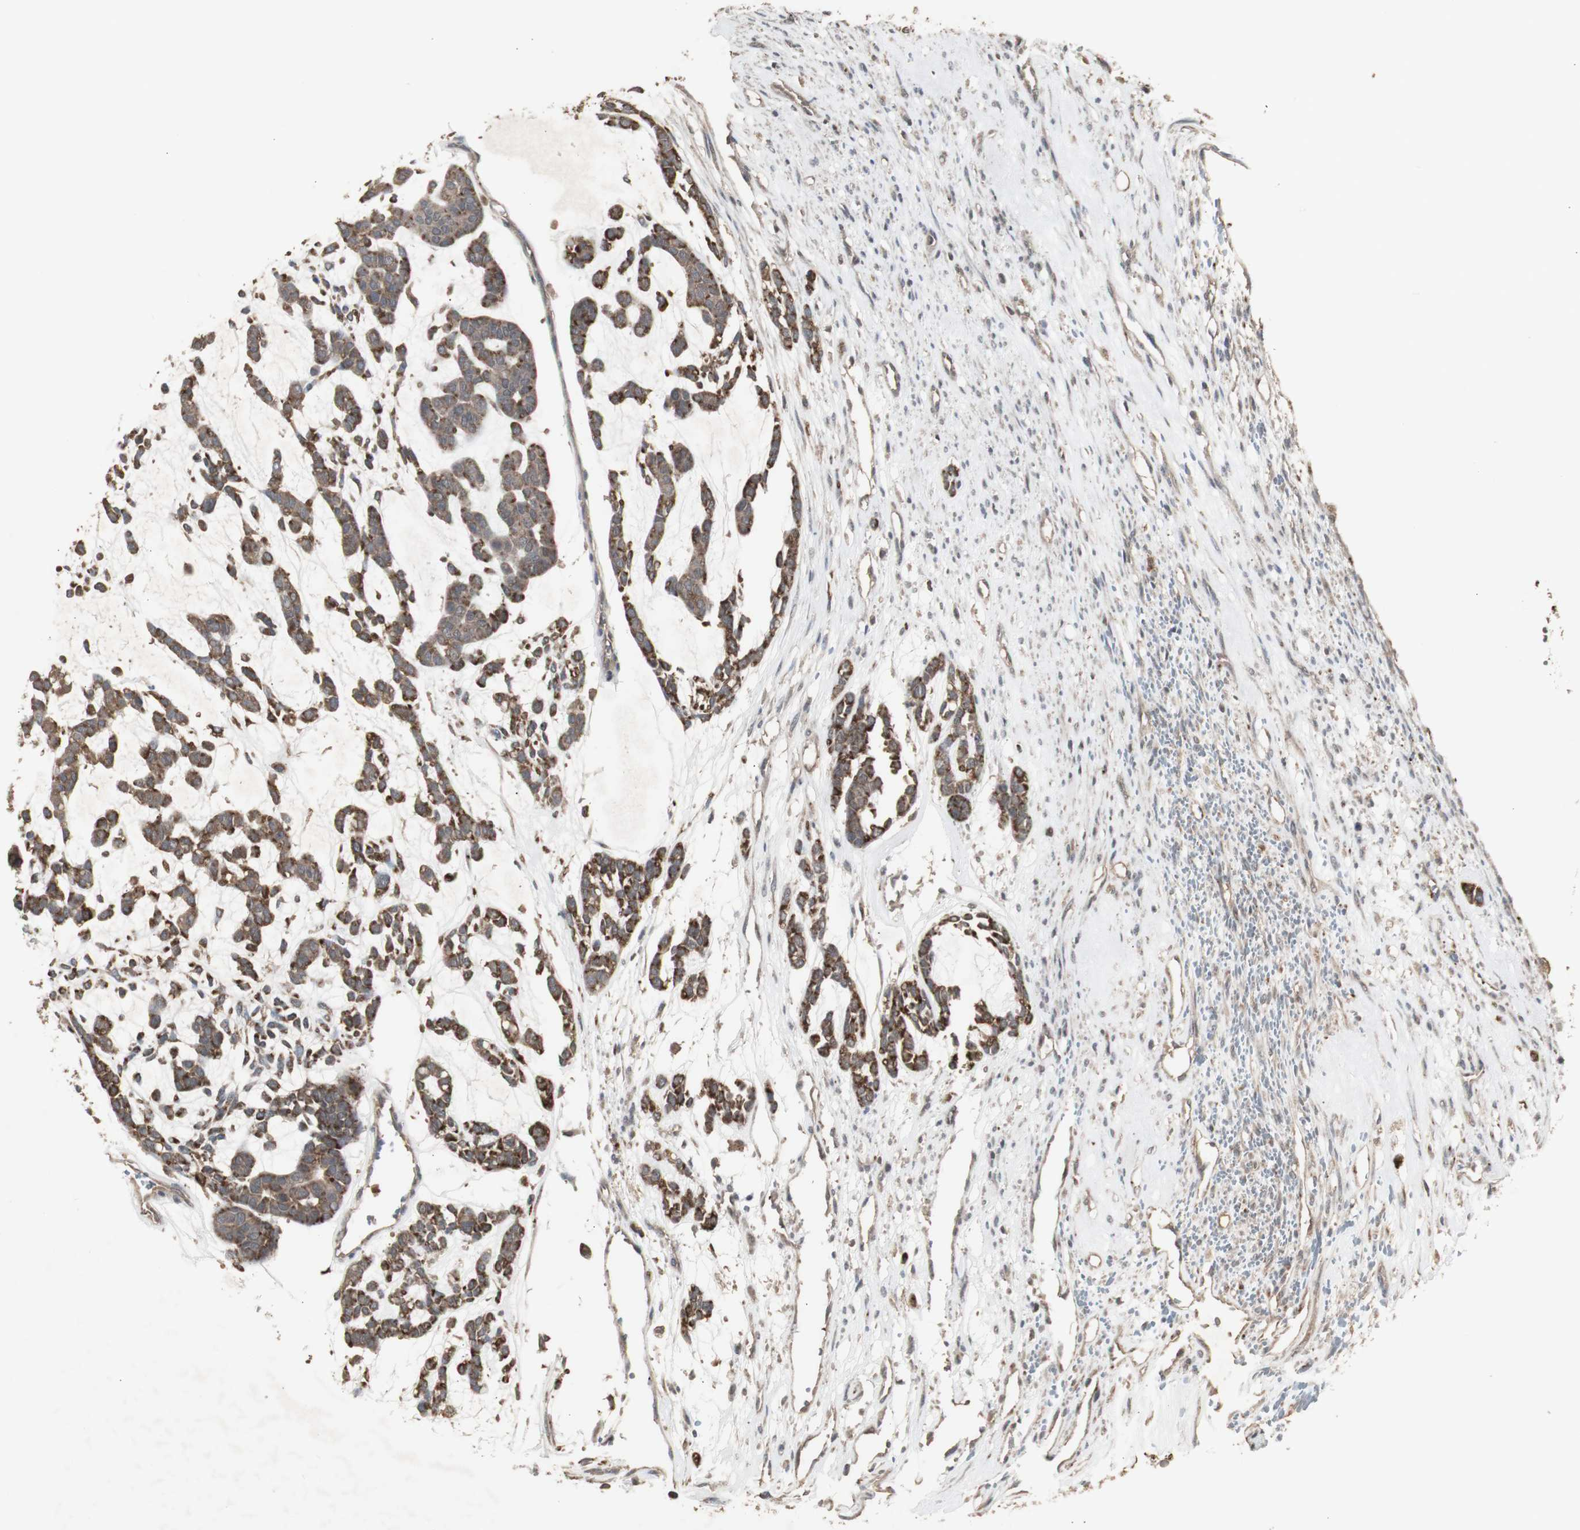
{"staining": {"intensity": "moderate", "quantity": ">75%", "location": "cytoplasmic/membranous"}, "tissue": "head and neck cancer", "cell_type": "Tumor cells", "image_type": "cancer", "snomed": [{"axis": "morphology", "description": "Adenocarcinoma, NOS"}, {"axis": "morphology", "description": "Adenoma, NOS"}, {"axis": "topography", "description": "Head-Neck"}], "caption": "Human head and neck adenocarcinoma stained with a brown dye displays moderate cytoplasmic/membranous positive expression in about >75% of tumor cells.", "gene": "ALOX12", "patient": {"sex": "female", "age": 55}}